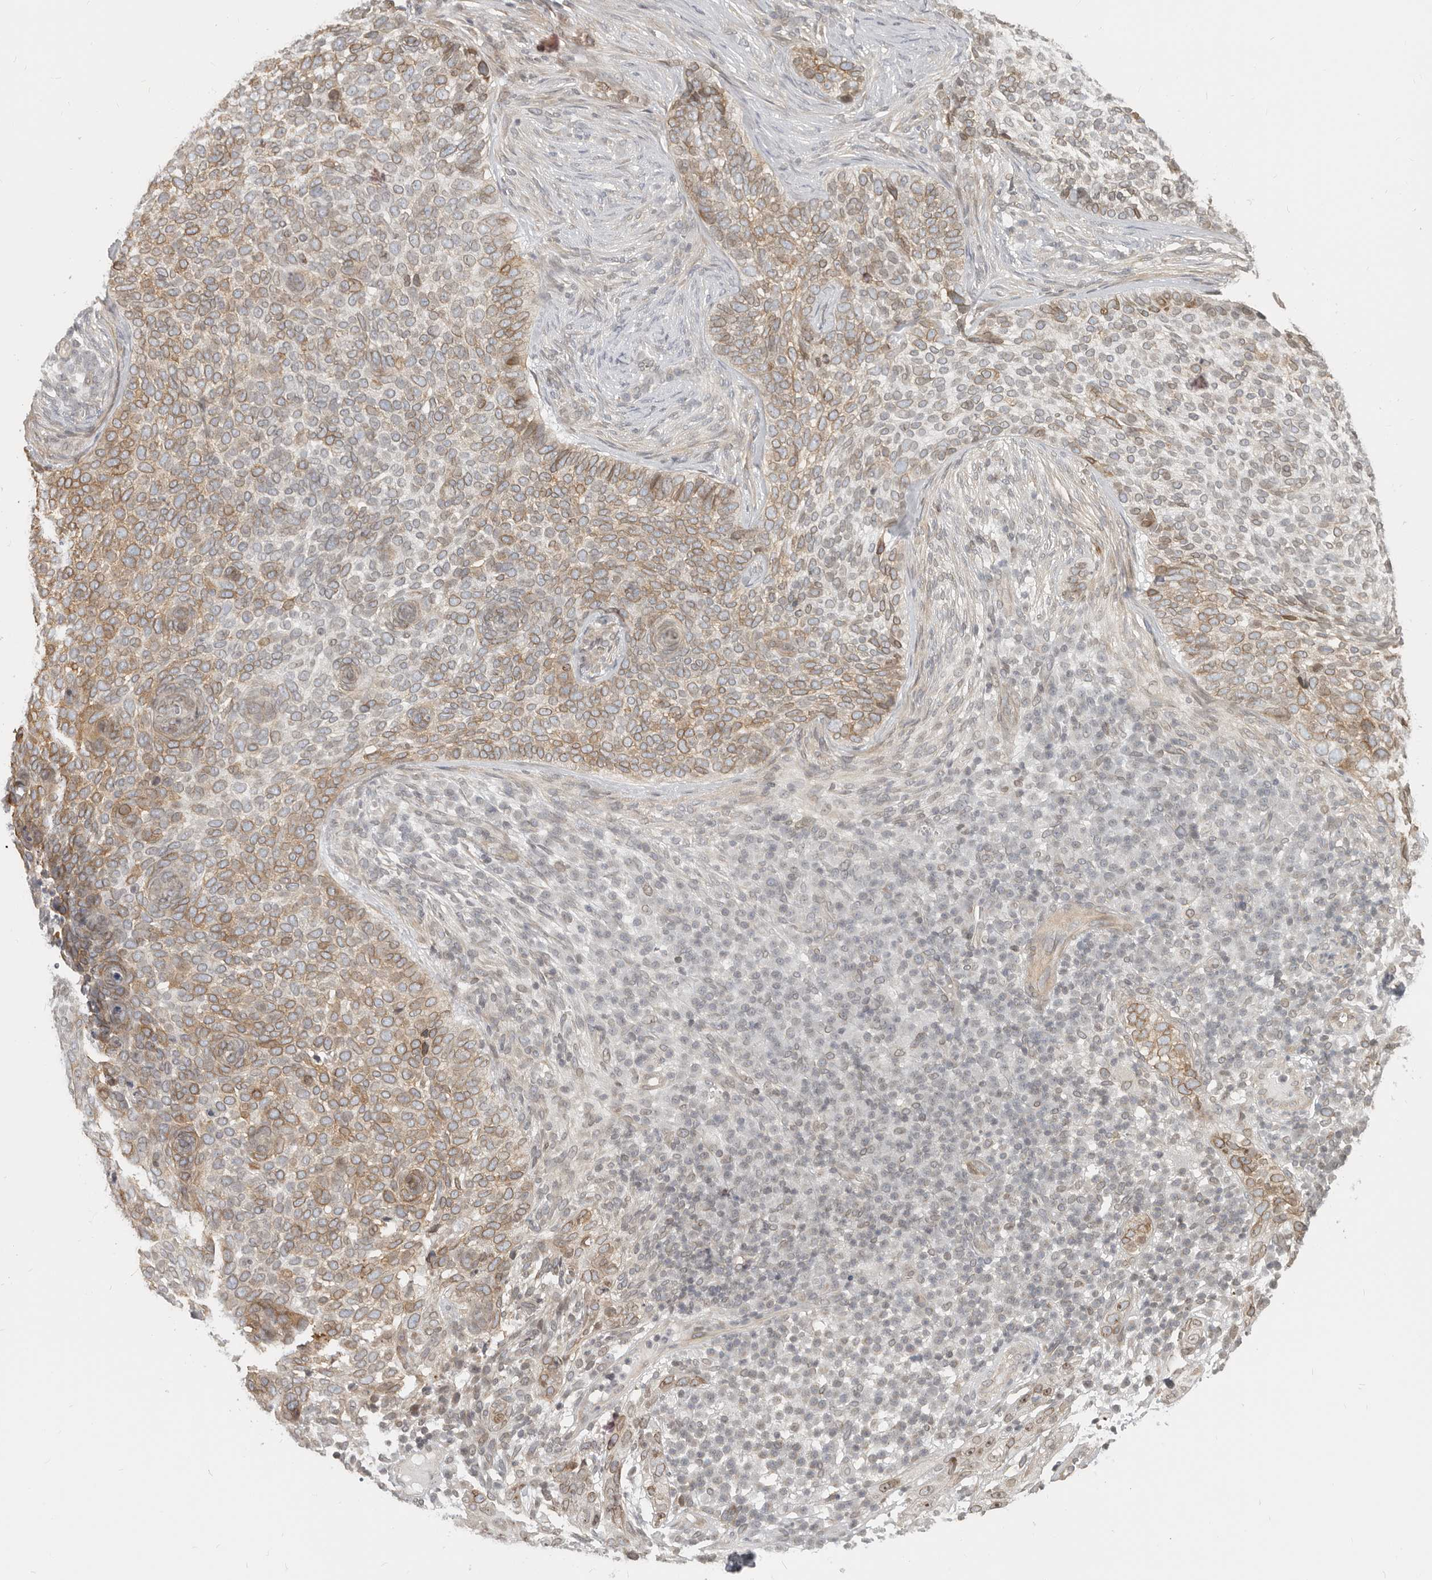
{"staining": {"intensity": "weak", "quantity": ">75%", "location": "cytoplasmic/membranous,nuclear"}, "tissue": "skin cancer", "cell_type": "Tumor cells", "image_type": "cancer", "snomed": [{"axis": "morphology", "description": "Basal cell carcinoma"}, {"axis": "topography", "description": "Skin"}], "caption": "Skin cancer tissue reveals weak cytoplasmic/membranous and nuclear expression in approximately >75% of tumor cells", "gene": "NUP153", "patient": {"sex": "female", "age": 64}}